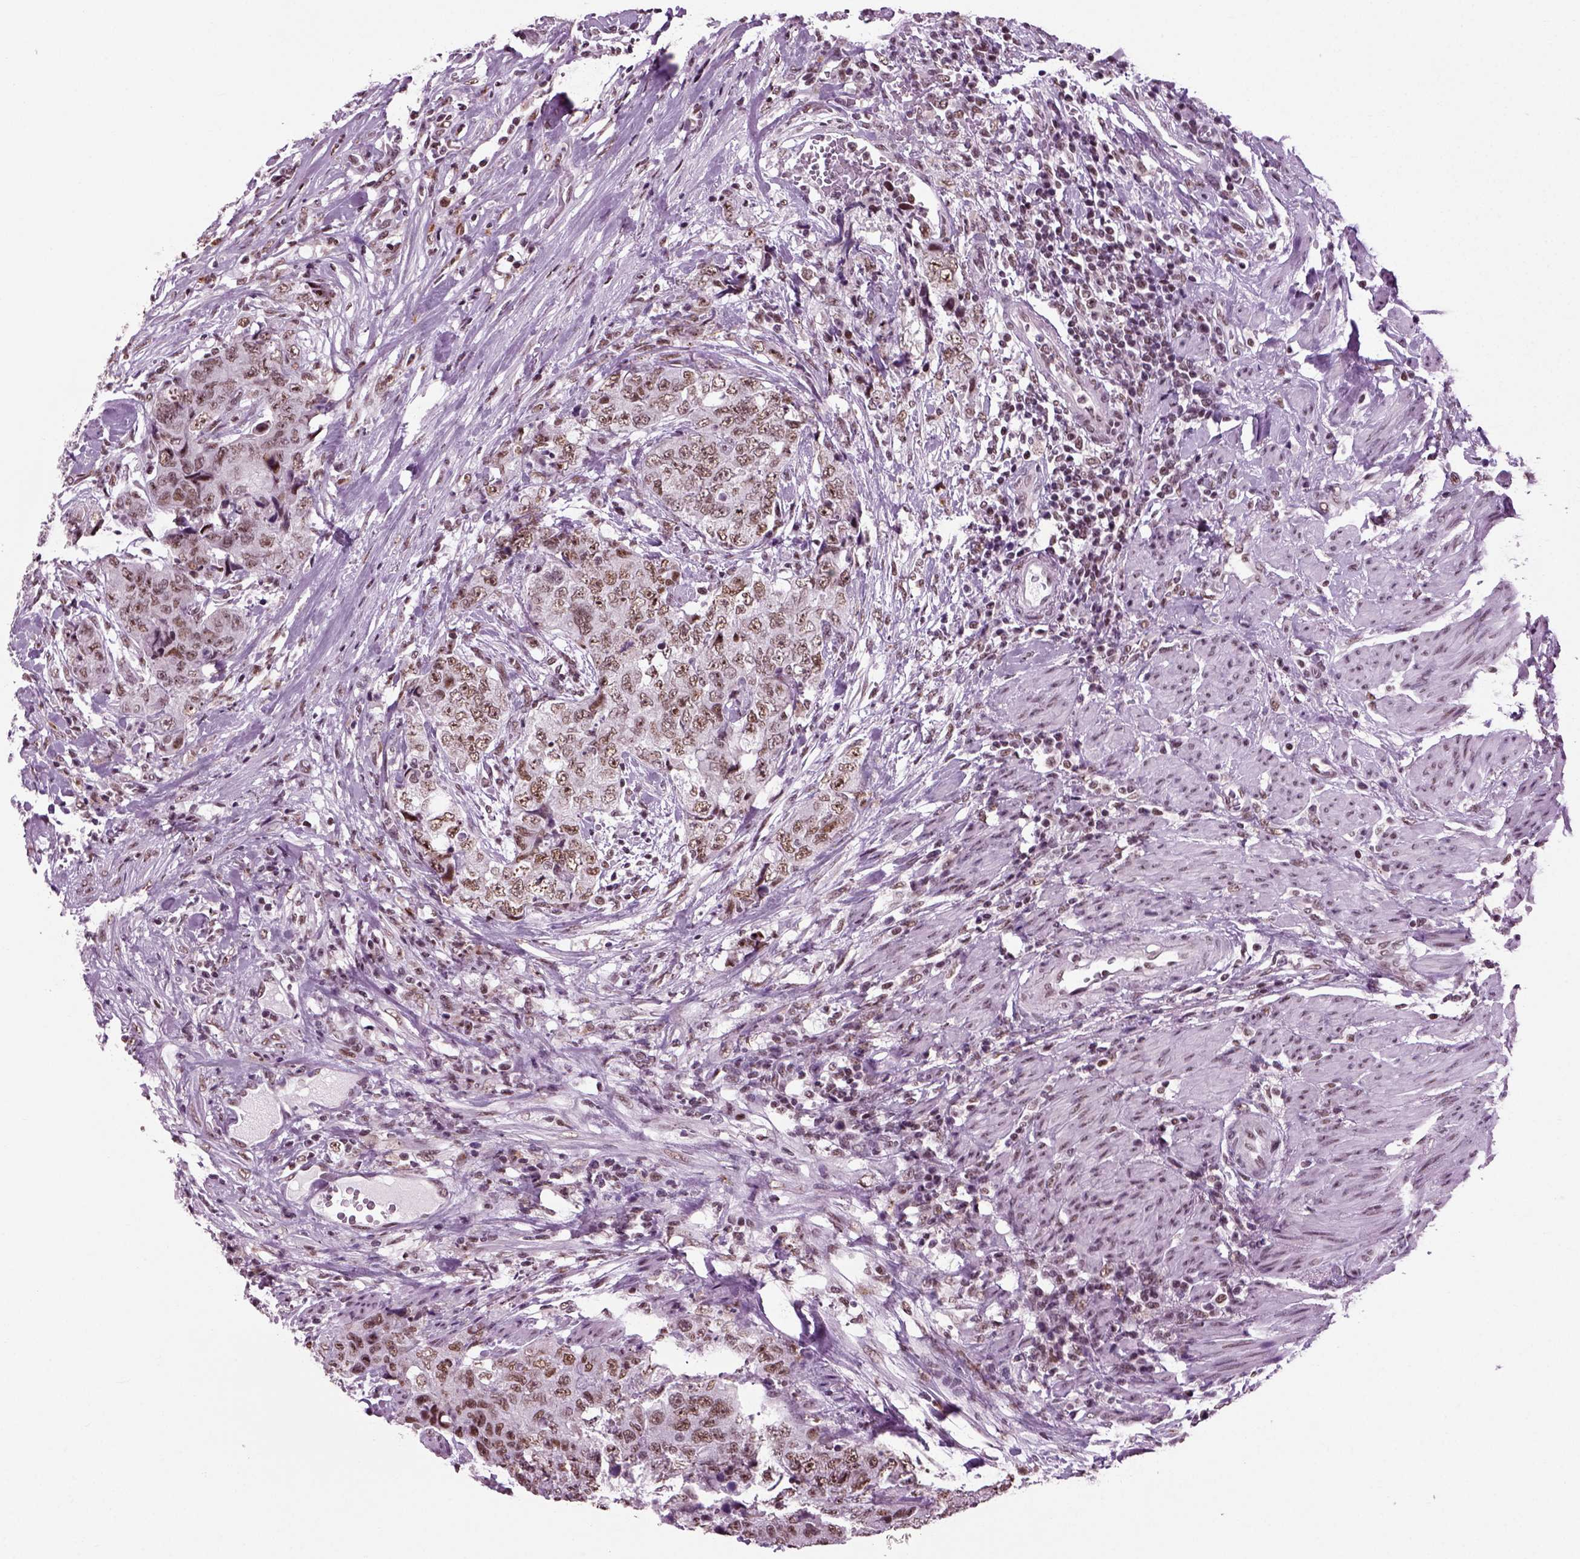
{"staining": {"intensity": "weak", "quantity": ">75%", "location": "nuclear"}, "tissue": "urothelial cancer", "cell_type": "Tumor cells", "image_type": "cancer", "snomed": [{"axis": "morphology", "description": "Urothelial carcinoma, High grade"}, {"axis": "topography", "description": "Urinary bladder"}], "caption": "Immunohistochemistry of high-grade urothelial carcinoma exhibits low levels of weak nuclear staining in approximately >75% of tumor cells.", "gene": "RCOR3", "patient": {"sex": "female", "age": 78}}